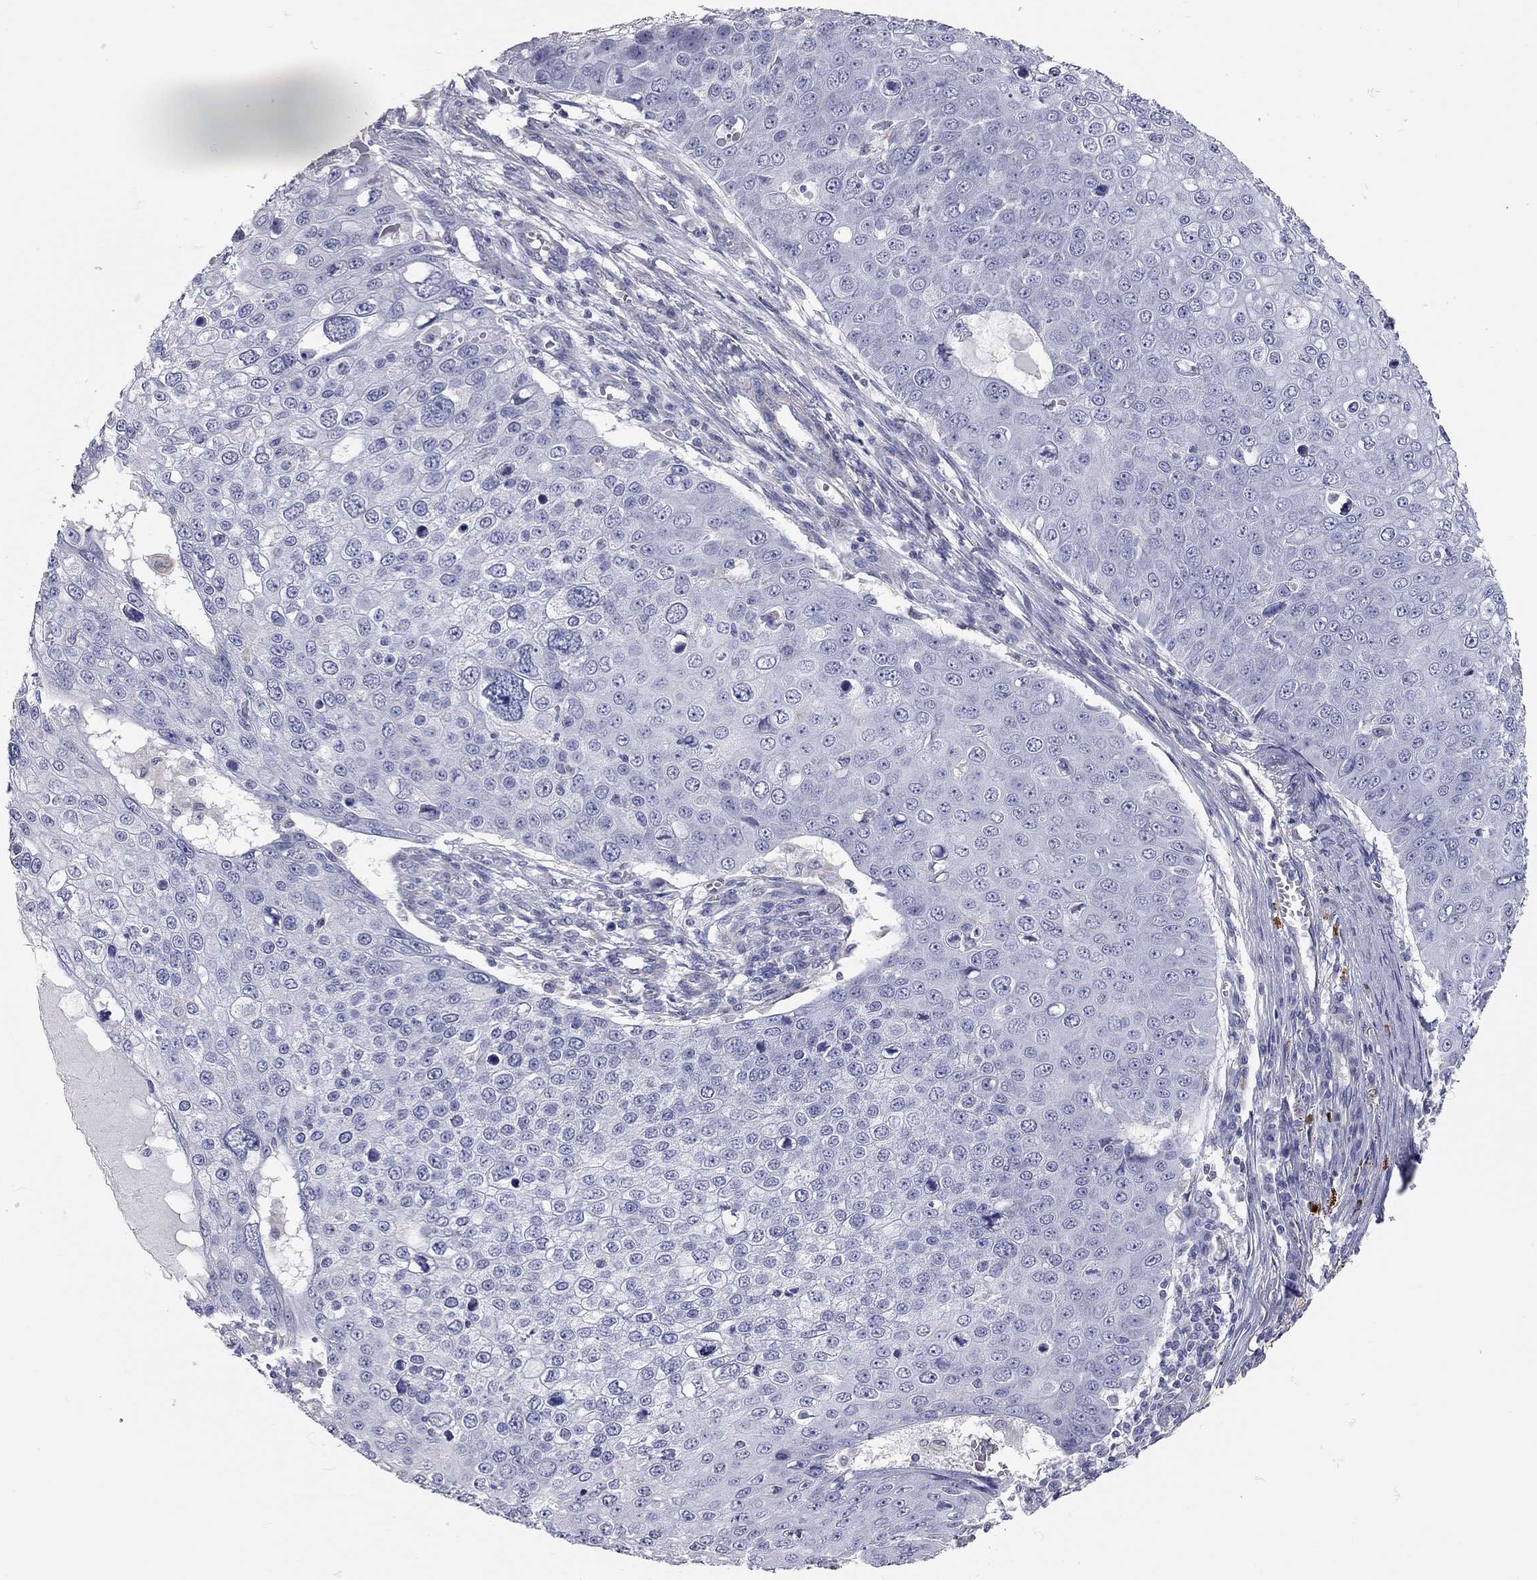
{"staining": {"intensity": "negative", "quantity": "none", "location": "none"}, "tissue": "skin cancer", "cell_type": "Tumor cells", "image_type": "cancer", "snomed": [{"axis": "morphology", "description": "Squamous cell carcinoma, NOS"}, {"axis": "topography", "description": "Skin"}], "caption": "Micrograph shows no significant protein staining in tumor cells of skin cancer.", "gene": "C10orf90", "patient": {"sex": "male", "age": 71}}